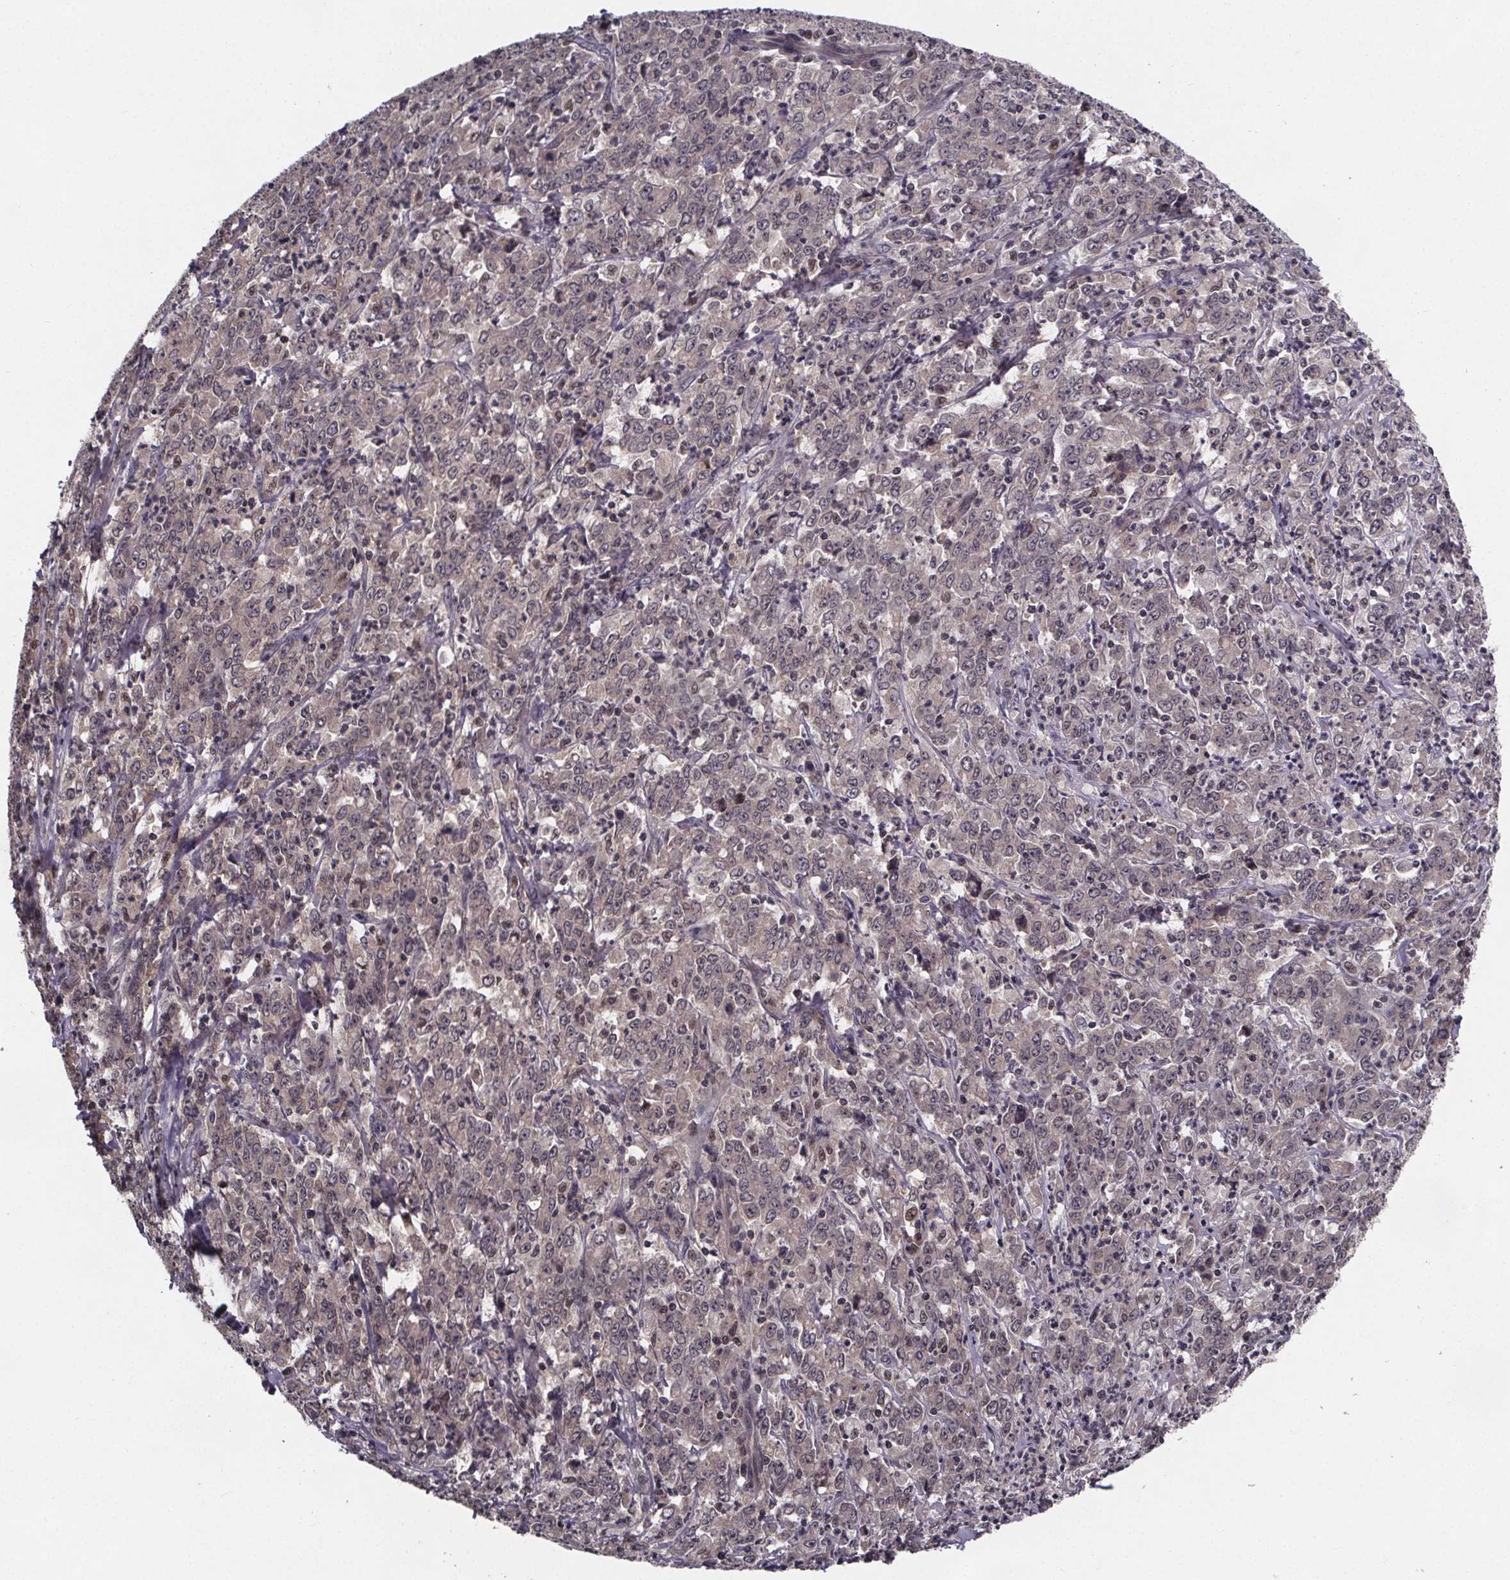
{"staining": {"intensity": "weak", "quantity": "<25%", "location": "nuclear"}, "tissue": "stomach cancer", "cell_type": "Tumor cells", "image_type": "cancer", "snomed": [{"axis": "morphology", "description": "Adenocarcinoma, NOS"}, {"axis": "topography", "description": "Stomach, lower"}], "caption": "Micrograph shows no significant protein staining in tumor cells of stomach cancer (adenocarcinoma).", "gene": "FN3KRP", "patient": {"sex": "female", "age": 71}}